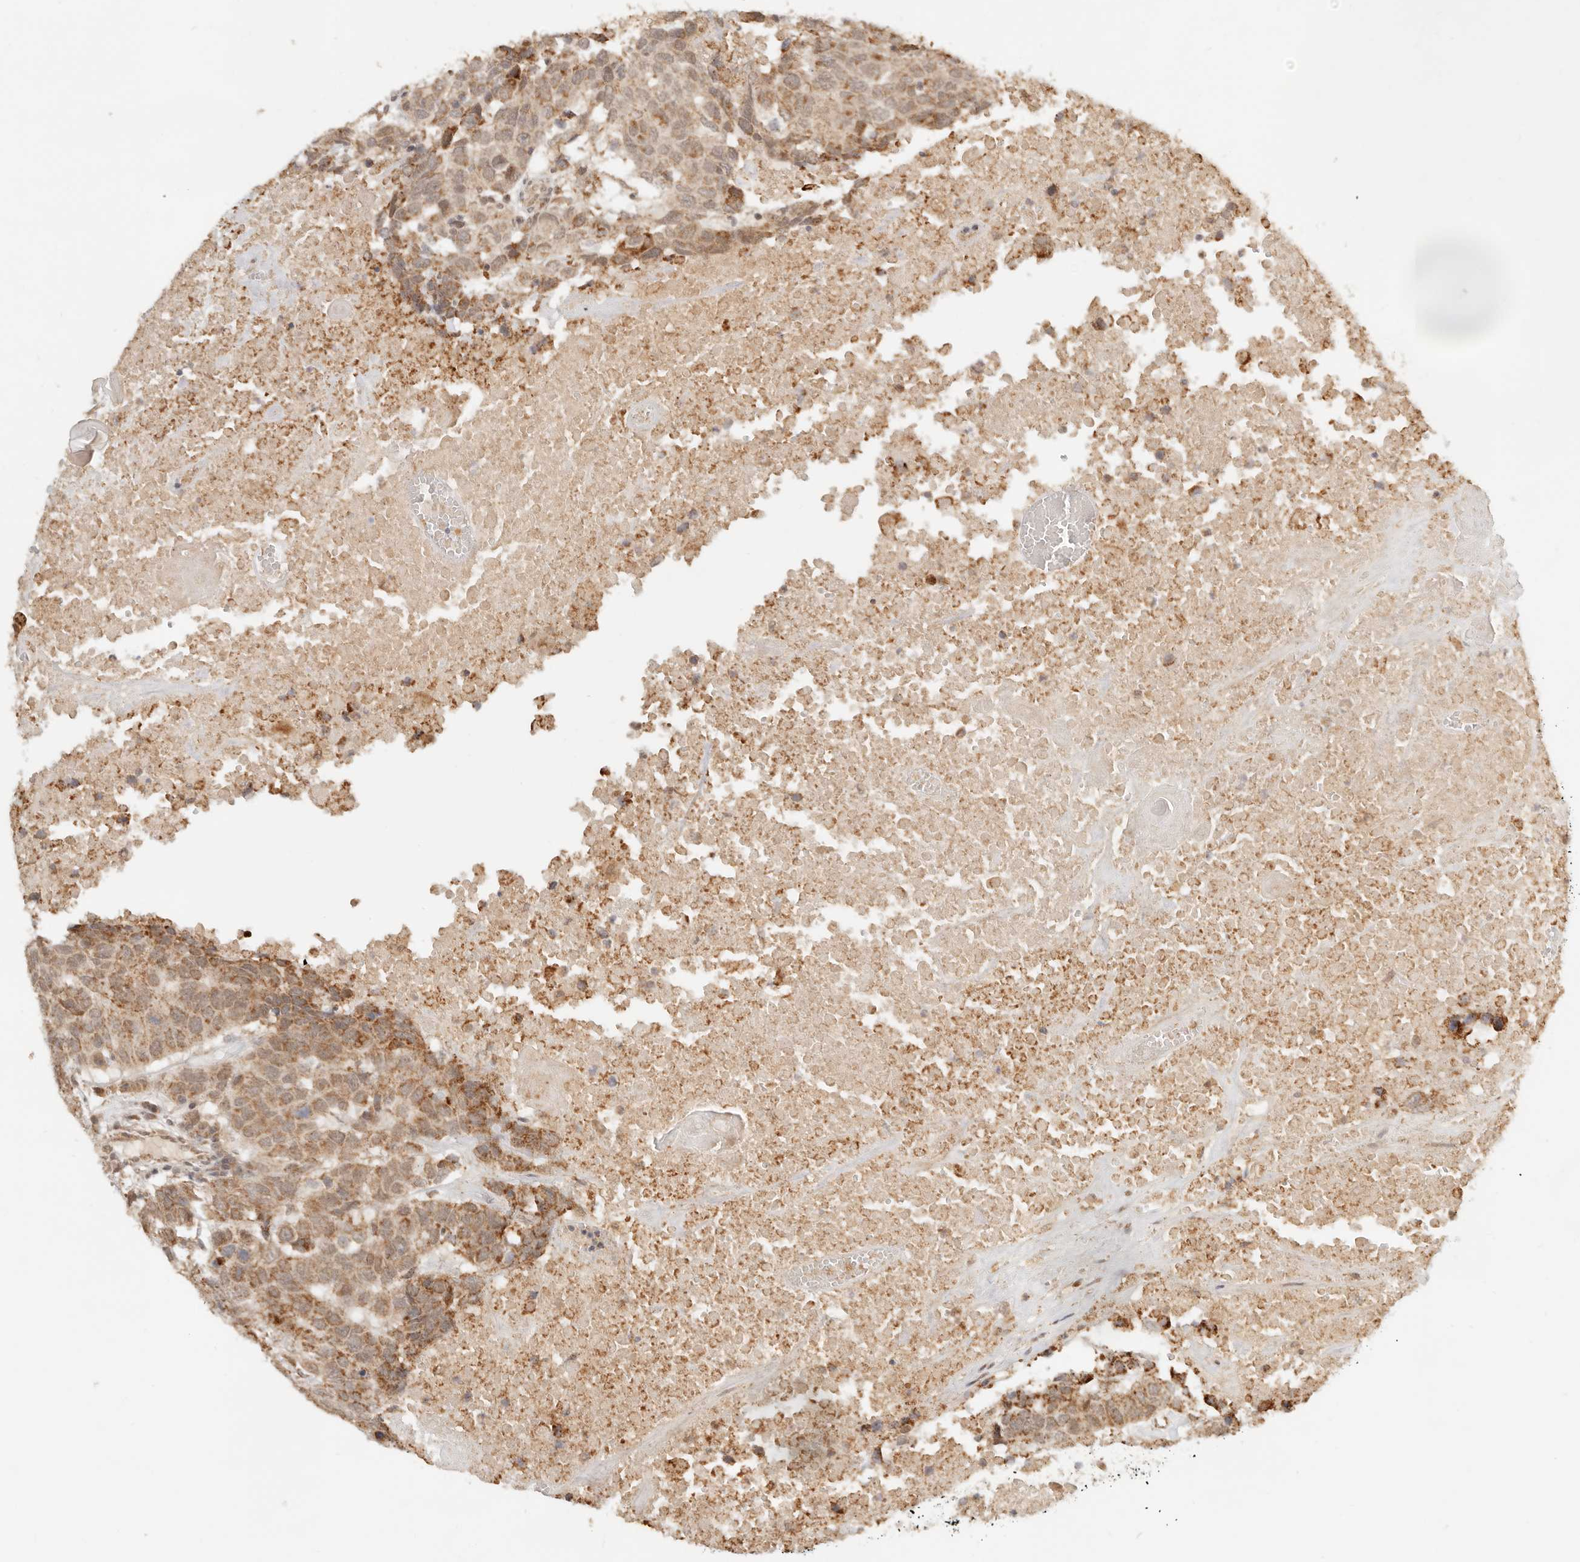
{"staining": {"intensity": "weak", "quantity": ">75%", "location": "cytoplasmic/membranous,nuclear"}, "tissue": "head and neck cancer", "cell_type": "Tumor cells", "image_type": "cancer", "snomed": [{"axis": "morphology", "description": "Squamous cell carcinoma, NOS"}, {"axis": "topography", "description": "Head-Neck"}], "caption": "Immunohistochemistry of human head and neck cancer (squamous cell carcinoma) demonstrates low levels of weak cytoplasmic/membranous and nuclear positivity in about >75% of tumor cells.", "gene": "BAALC", "patient": {"sex": "male", "age": 66}}